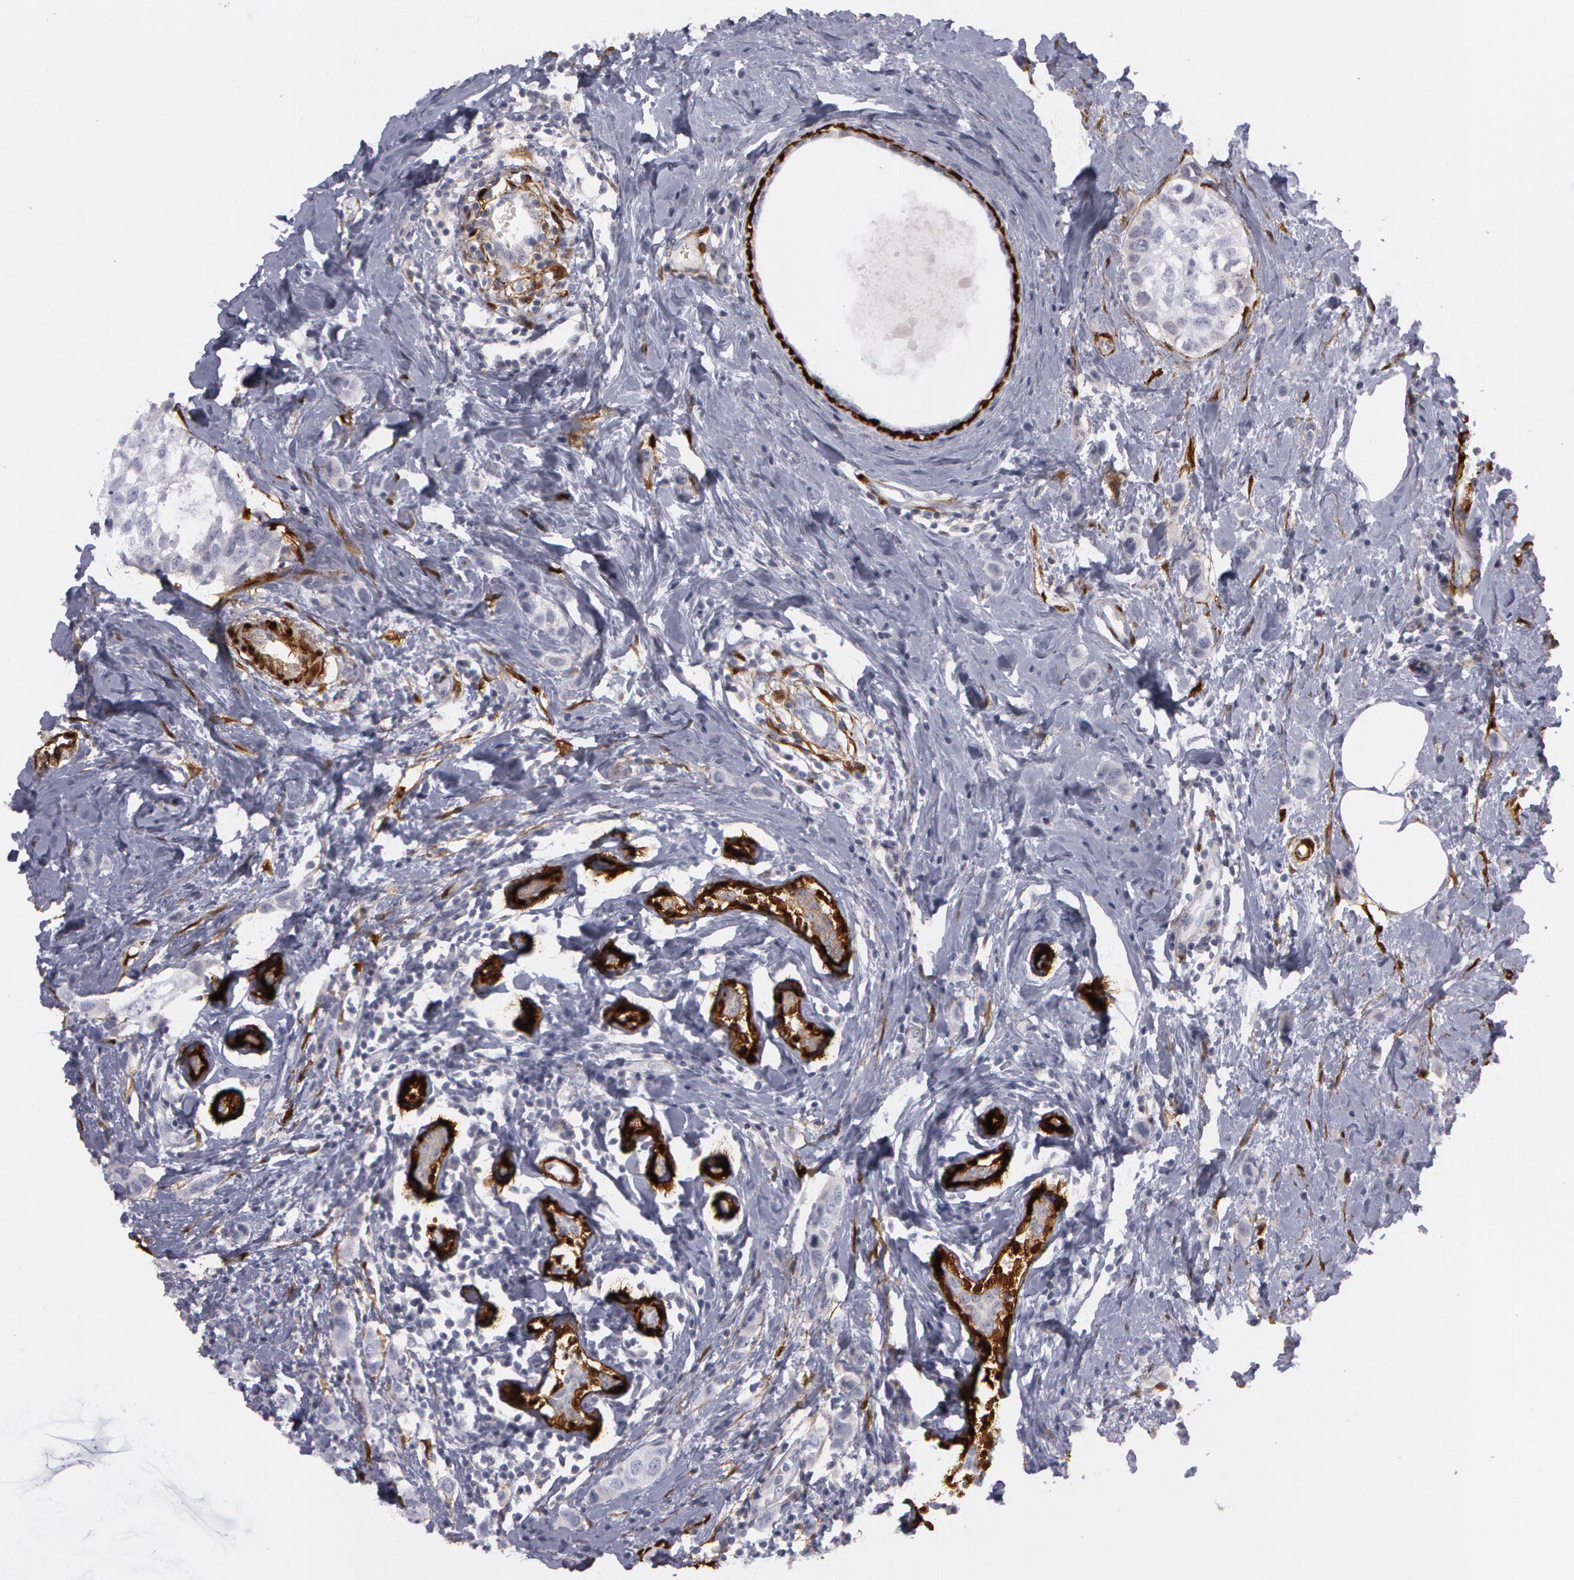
{"staining": {"intensity": "negative", "quantity": "none", "location": "none"}, "tissue": "breast cancer", "cell_type": "Tumor cells", "image_type": "cancer", "snomed": [{"axis": "morphology", "description": "Normal tissue, NOS"}, {"axis": "morphology", "description": "Duct carcinoma"}, {"axis": "topography", "description": "Breast"}], "caption": "Tumor cells are negative for brown protein staining in intraductal carcinoma (breast). Nuclei are stained in blue.", "gene": "TAGLN", "patient": {"sex": "female", "age": 50}}